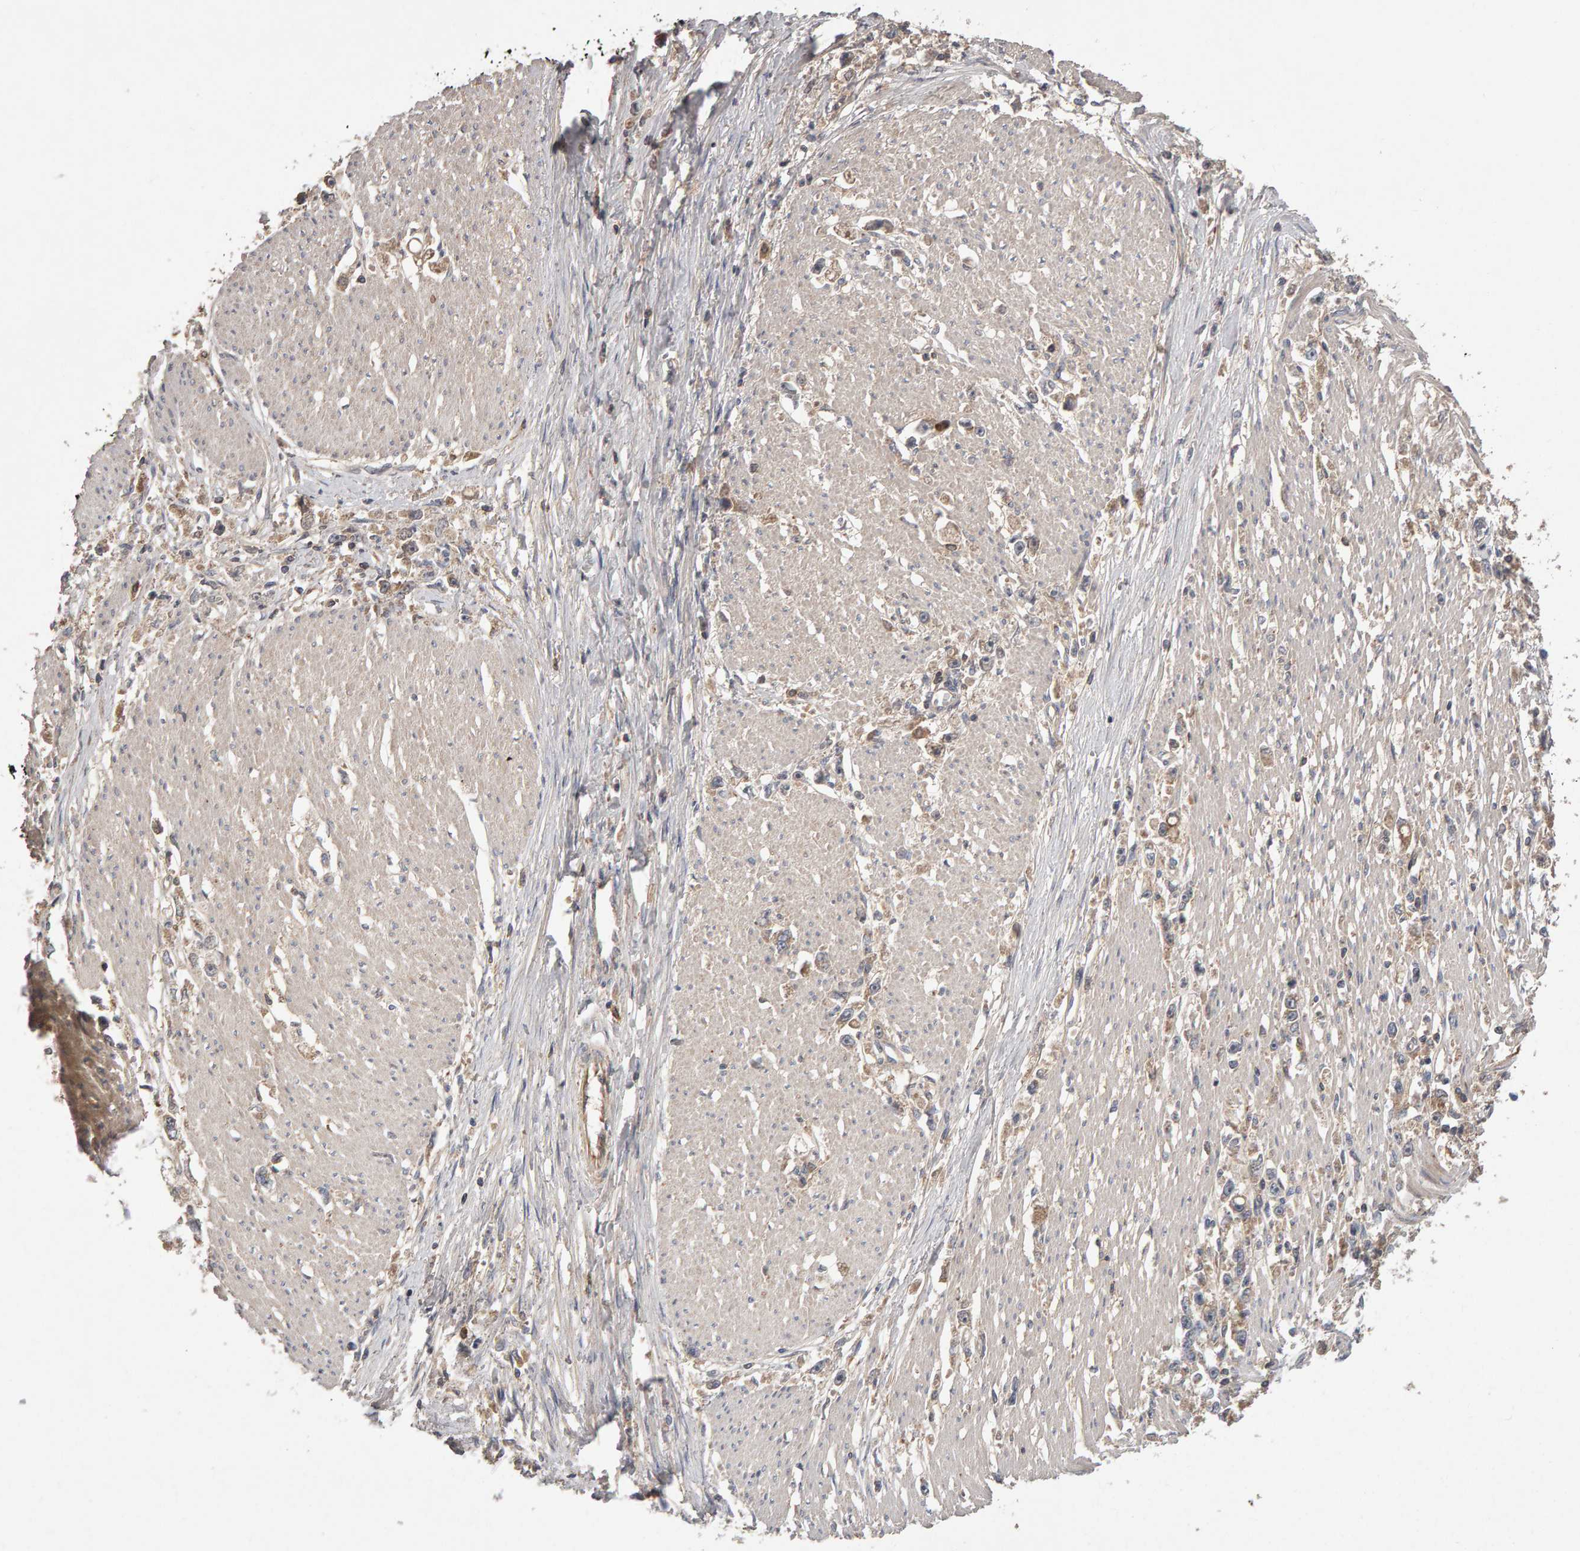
{"staining": {"intensity": "weak", "quantity": ">75%", "location": "cytoplasmic/membranous"}, "tissue": "stomach cancer", "cell_type": "Tumor cells", "image_type": "cancer", "snomed": [{"axis": "morphology", "description": "Adenocarcinoma, NOS"}, {"axis": "topography", "description": "Stomach"}], "caption": "A high-resolution photomicrograph shows immunohistochemistry (IHC) staining of adenocarcinoma (stomach), which exhibits weak cytoplasmic/membranous positivity in about >75% of tumor cells.", "gene": "PGS1", "patient": {"sex": "female", "age": 59}}